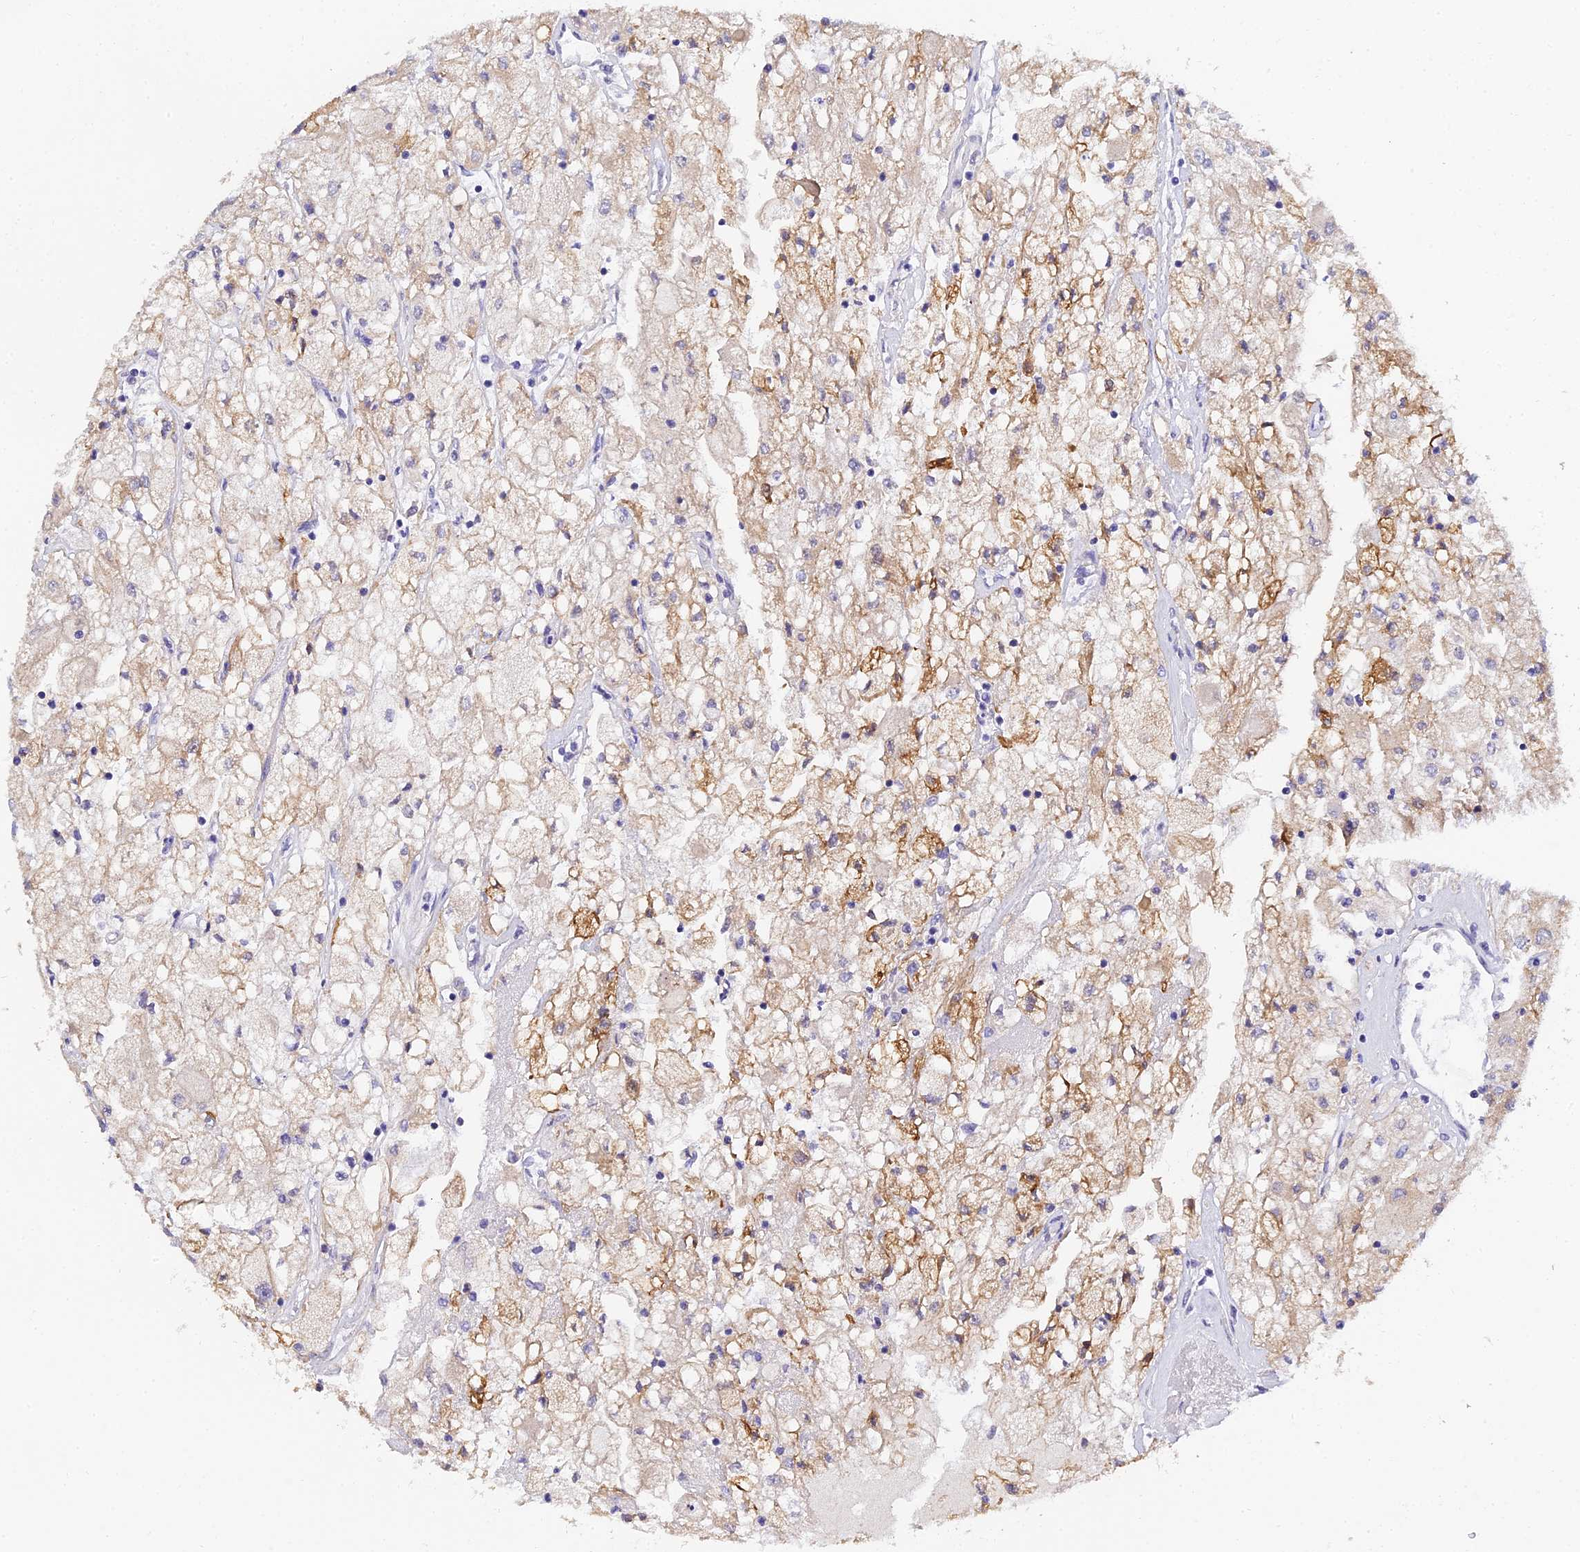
{"staining": {"intensity": "moderate", "quantity": "<25%", "location": "cytoplasmic/membranous"}, "tissue": "renal cancer", "cell_type": "Tumor cells", "image_type": "cancer", "snomed": [{"axis": "morphology", "description": "Adenocarcinoma, NOS"}, {"axis": "topography", "description": "Kidney"}], "caption": "About <25% of tumor cells in renal cancer (adenocarcinoma) demonstrate moderate cytoplasmic/membranous protein staining as visualized by brown immunohistochemical staining.", "gene": "HOXB1", "patient": {"sex": "male", "age": 80}}